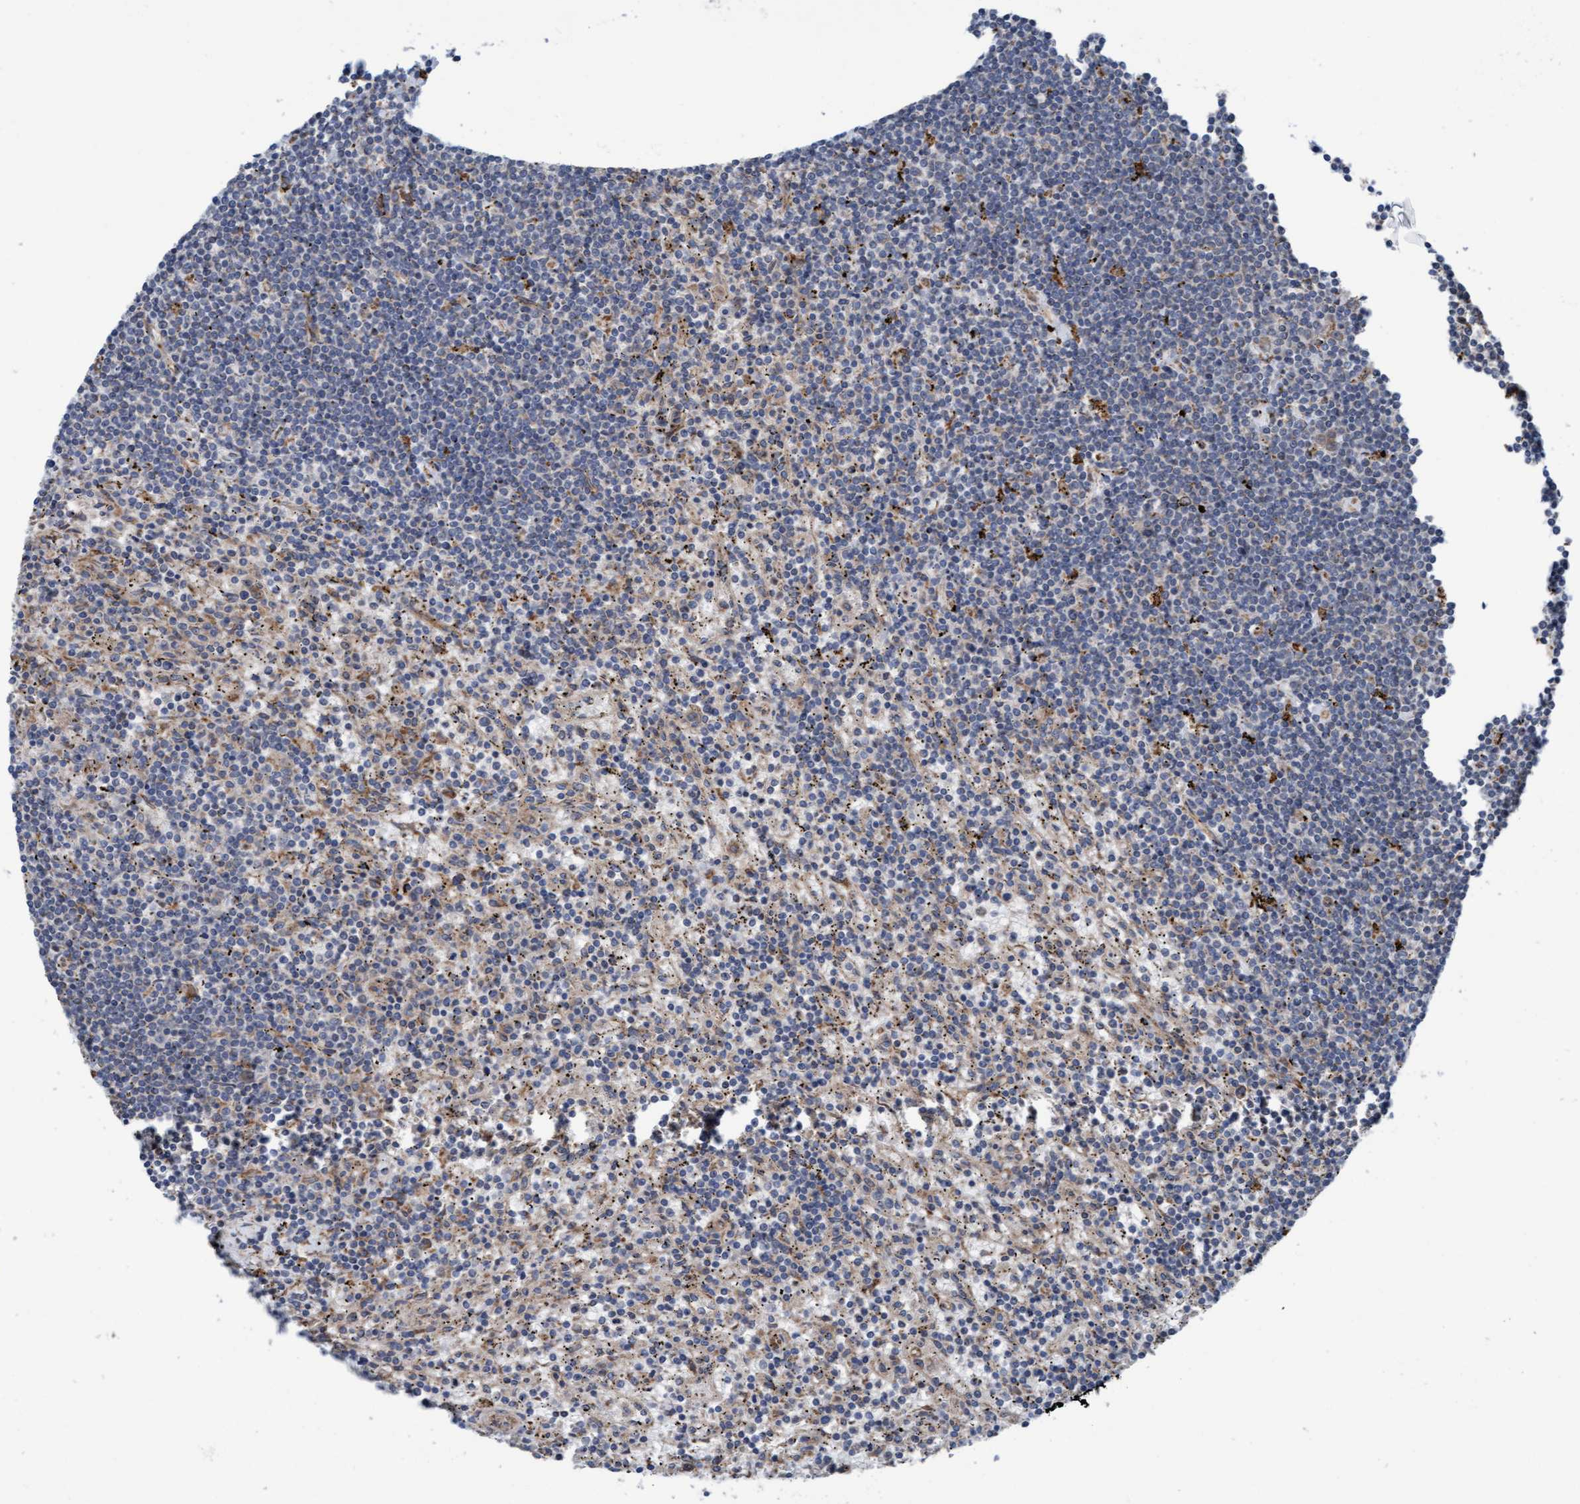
{"staining": {"intensity": "negative", "quantity": "none", "location": "none"}, "tissue": "lymphoma", "cell_type": "Tumor cells", "image_type": "cancer", "snomed": [{"axis": "morphology", "description": "Malignant lymphoma, non-Hodgkin's type, Low grade"}, {"axis": "topography", "description": "Spleen"}], "caption": "A high-resolution image shows immunohistochemistry (IHC) staining of malignant lymphoma, non-Hodgkin's type (low-grade), which reveals no significant staining in tumor cells.", "gene": "RAP1GAP2", "patient": {"sex": "male", "age": 76}}